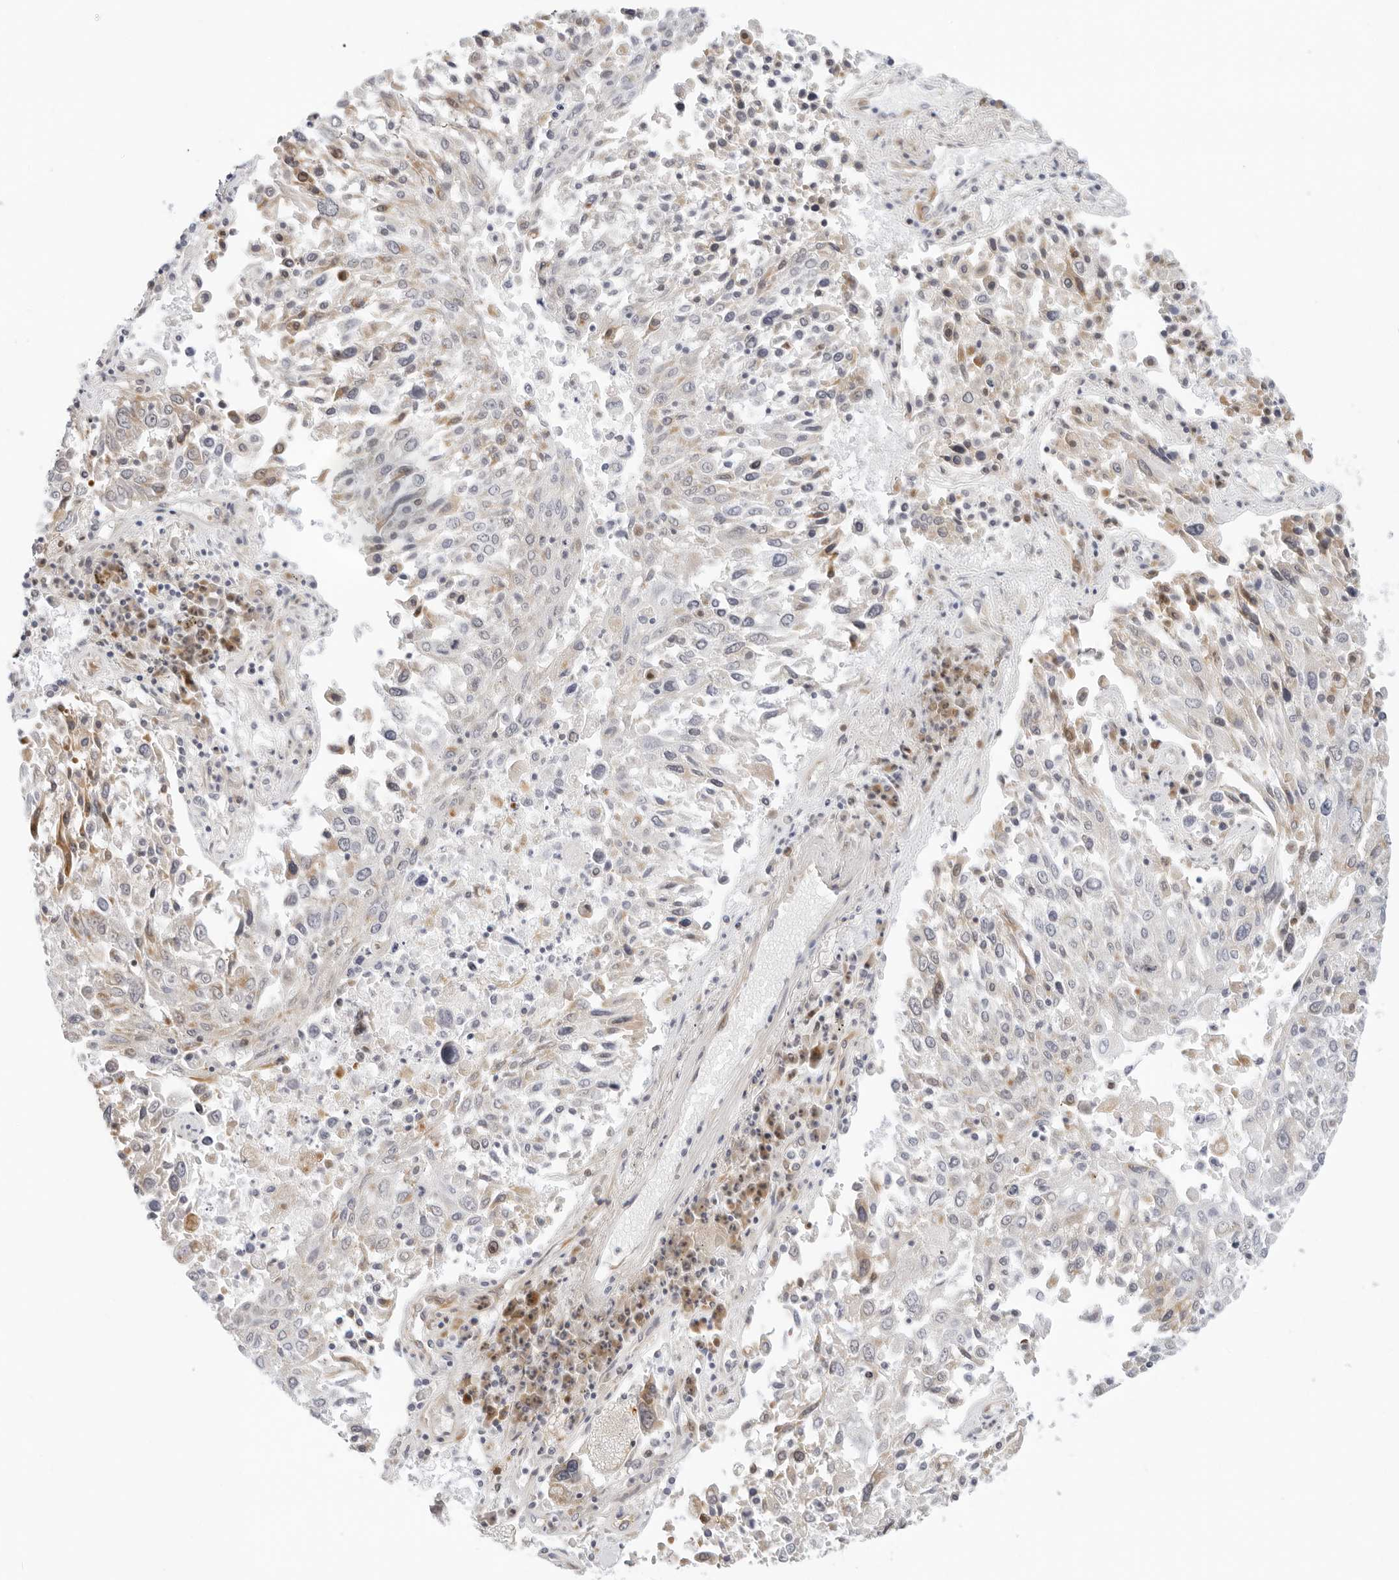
{"staining": {"intensity": "weak", "quantity": "25%-75%", "location": "cytoplasmic/membranous"}, "tissue": "lung cancer", "cell_type": "Tumor cells", "image_type": "cancer", "snomed": [{"axis": "morphology", "description": "Squamous cell carcinoma, NOS"}, {"axis": "topography", "description": "Lung"}], "caption": "Immunohistochemical staining of human lung cancer (squamous cell carcinoma) displays low levels of weak cytoplasmic/membranous expression in about 25%-75% of tumor cells.", "gene": "RC3H1", "patient": {"sex": "male", "age": 65}}